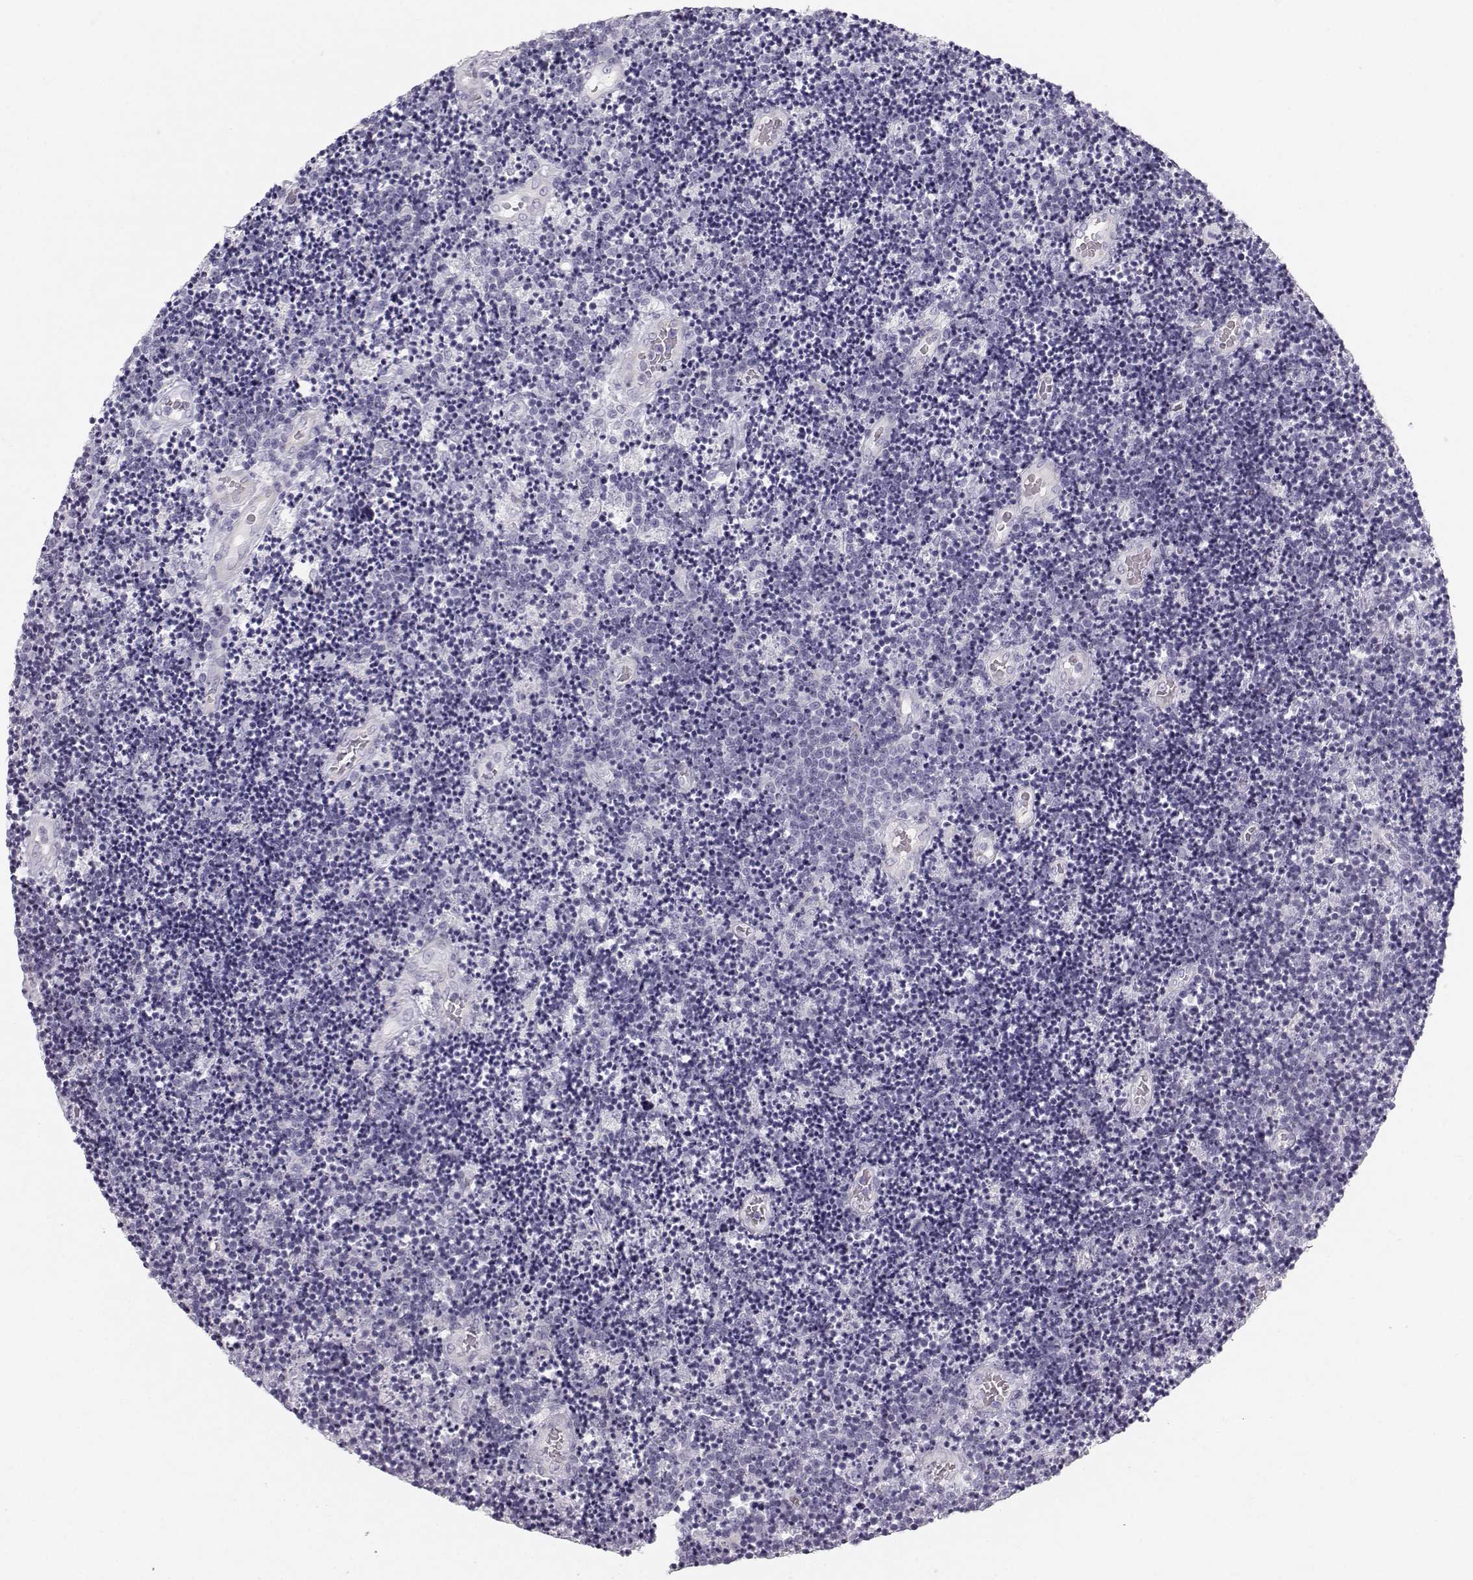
{"staining": {"intensity": "negative", "quantity": "none", "location": "none"}, "tissue": "lymphoma", "cell_type": "Tumor cells", "image_type": "cancer", "snomed": [{"axis": "morphology", "description": "Malignant lymphoma, non-Hodgkin's type, Low grade"}, {"axis": "topography", "description": "Brain"}], "caption": "Photomicrograph shows no significant protein staining in tumor cells of lymphoma.", "gene": "CASR", "patient": {"sex": "female", "age": 66}}